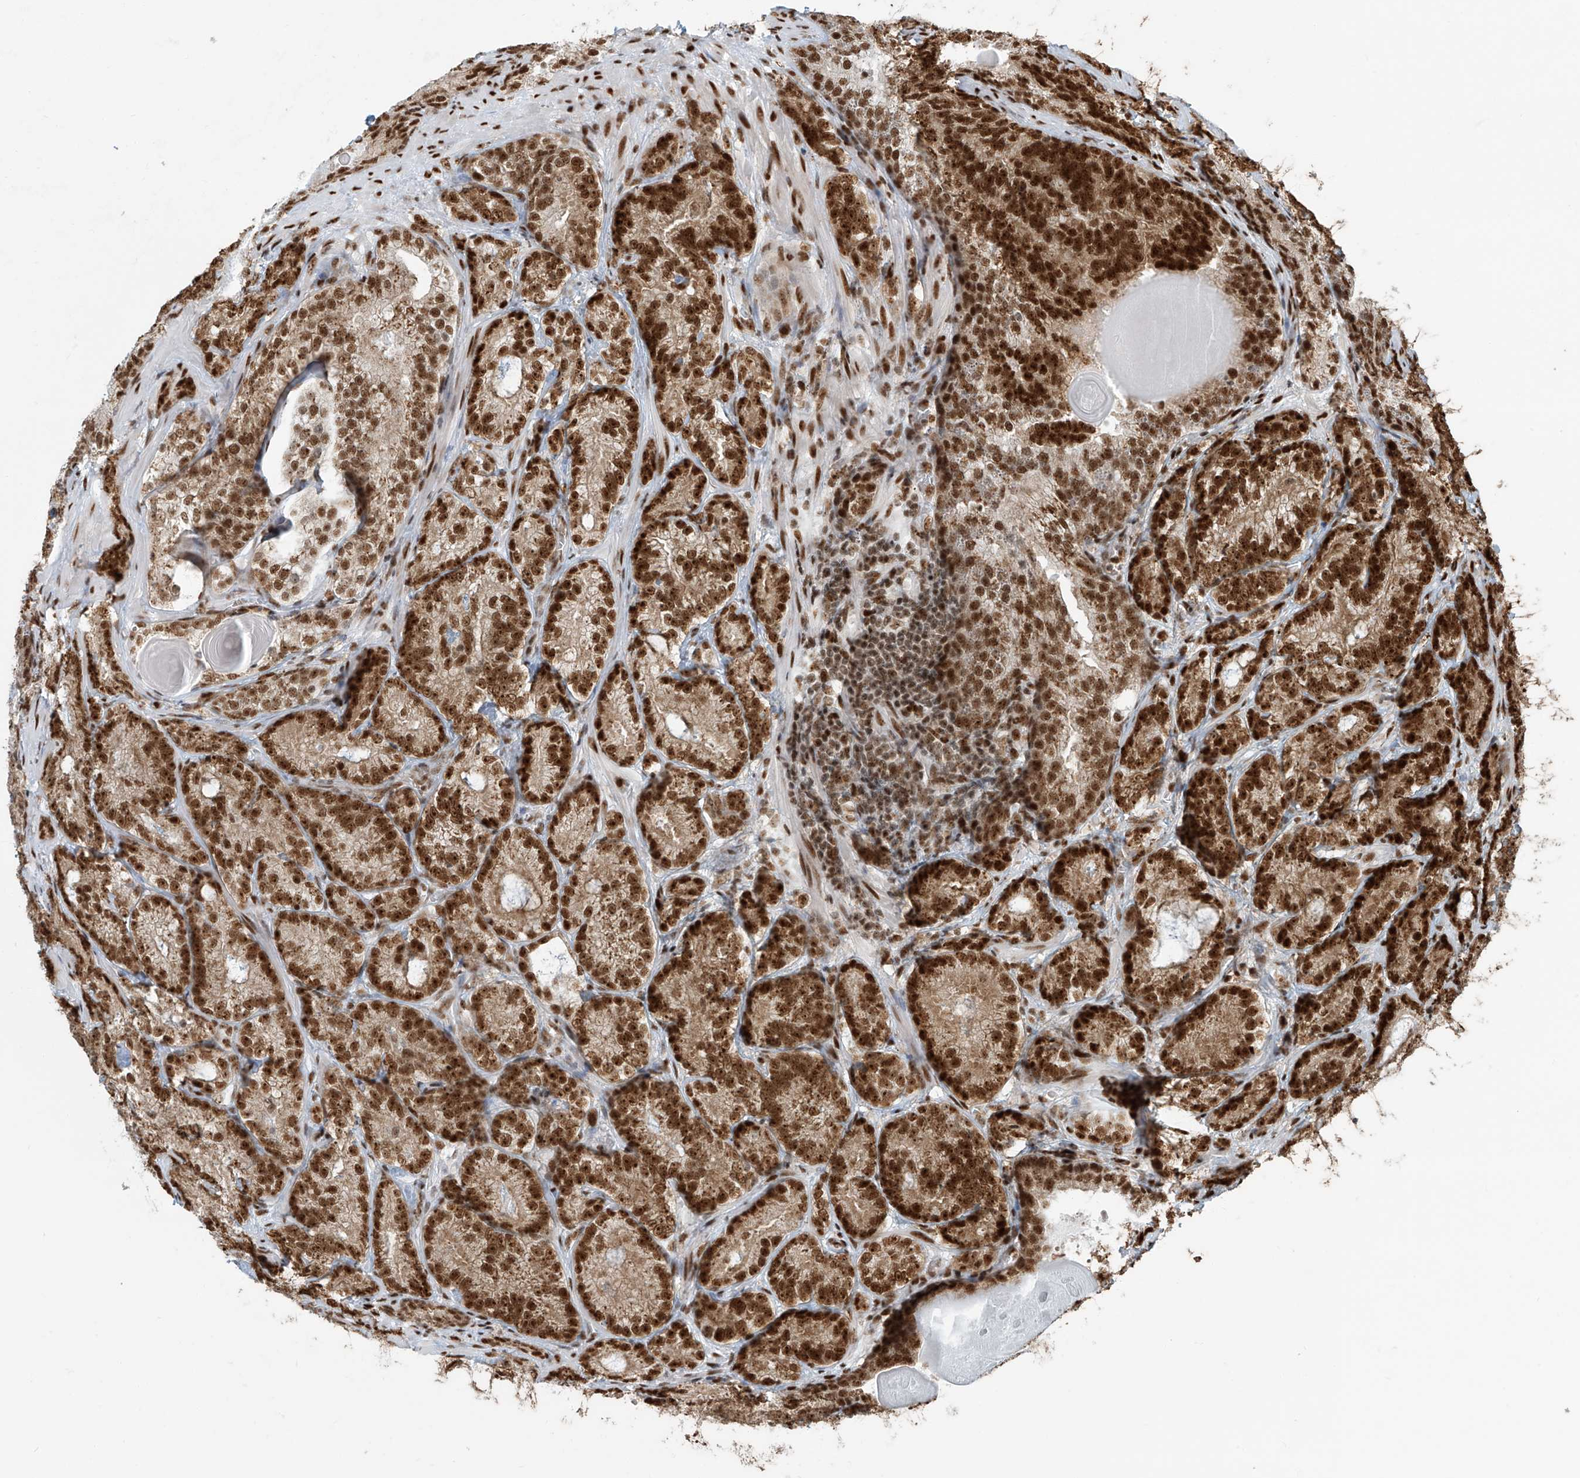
{"staining": {"intensity": "strong", "quantity": ">75%", "location": "cytoplasmic/membranous,nuclear"}, "tissue": "prostate cancer", "cell_type": "Tumor cells", "image_type": "cancer", "snomed": [{"axis": "morphology", "description": "Adenocarcinoma, High grade"}, {"axis": "topography", "description": "Prostate"}], "caption": "Immunohistochemistry (IHC) image of prostate cancer stained for a protein (brown), which exhibits high levels of strong cytoplasmic/membranous and nuclear expression in about >75% of tumor cells.", "gene": "FAM193B", "patient": {"sex": "male", "age": 66}}